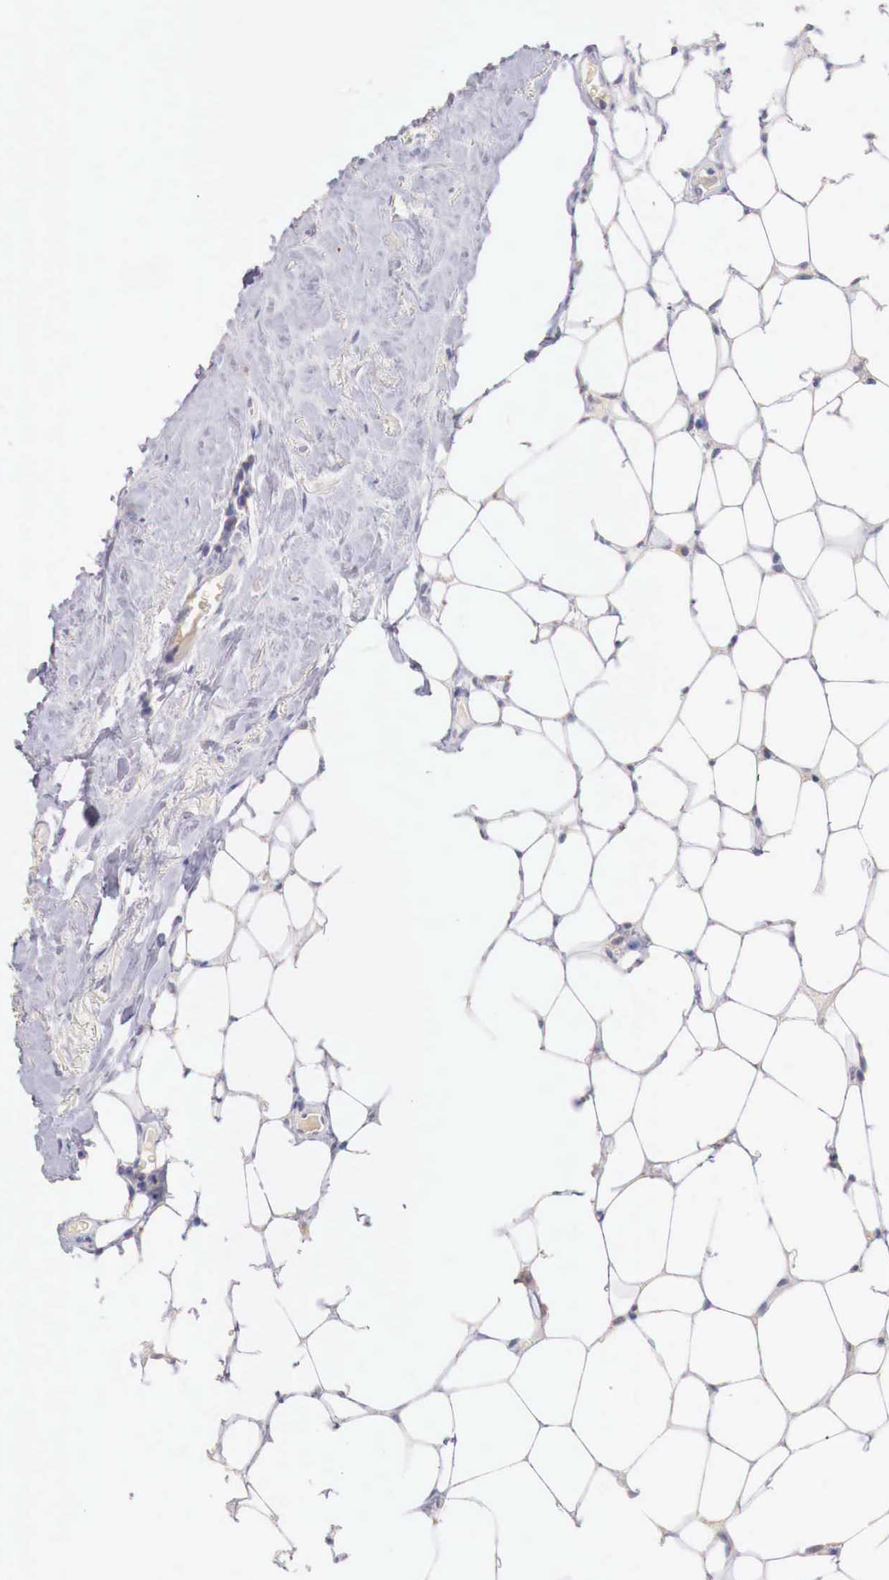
{"staining": {"intensity": "negative", "quantity": "none", "location": "none"}, "tissue": "breast cancer", "cell_type": "Tumor cells", "image_type": "cancer", "snomed": [{"axis": "morphology", "description": "Duct carcinoma"}, {"axis": "topography", "description": "Breast"}], "caption": "Invasive ductal carcinoma (breast) stained for a protein using immunohistochemistry (IHC) demonstrates no staining tumor cells.", "gene": "ITIH6", "patient": {"sex": "female", "age": 68}}